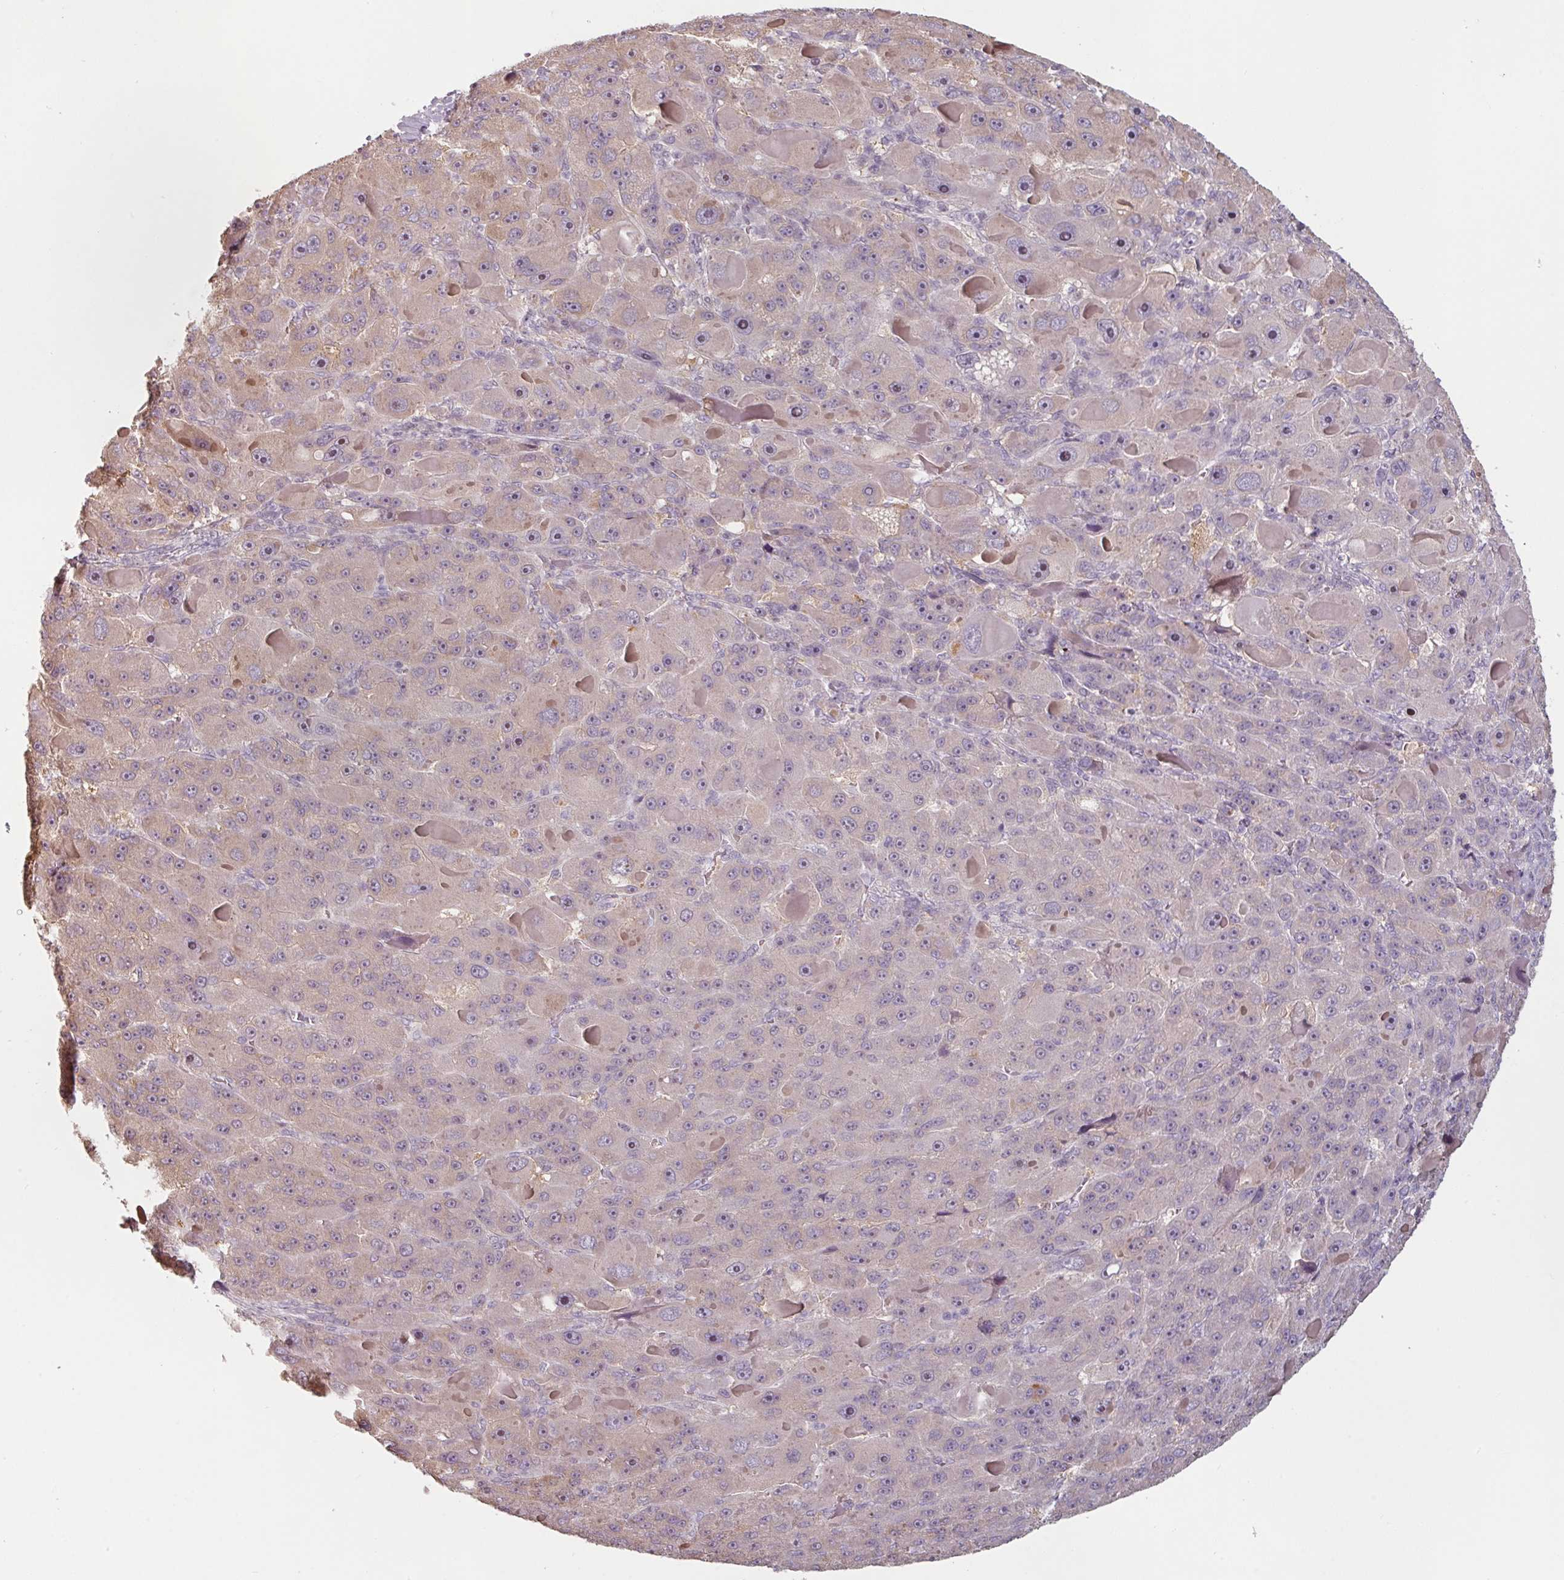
{"staining": {"intensity": "weak", "quantity": "25%-75%", "location": "cytoplasmic/membranous,nuclear"}, "tissue": "liver cancer", "cell_type": "Tumor cells", "image_type": "cancer", "snomed": [{"axis": "morphology", "description": "Carcinoma, Hepatocellular, NOS"}, {"axis": "topography", "description": "Liver"}], "caption": "Hepatocellular carcinoma (liver) stained with a protein marker exhibits weak staining in tumor cells.", "gene": "ZBTB6", "patient": {"sex": "male", "age": 76}}